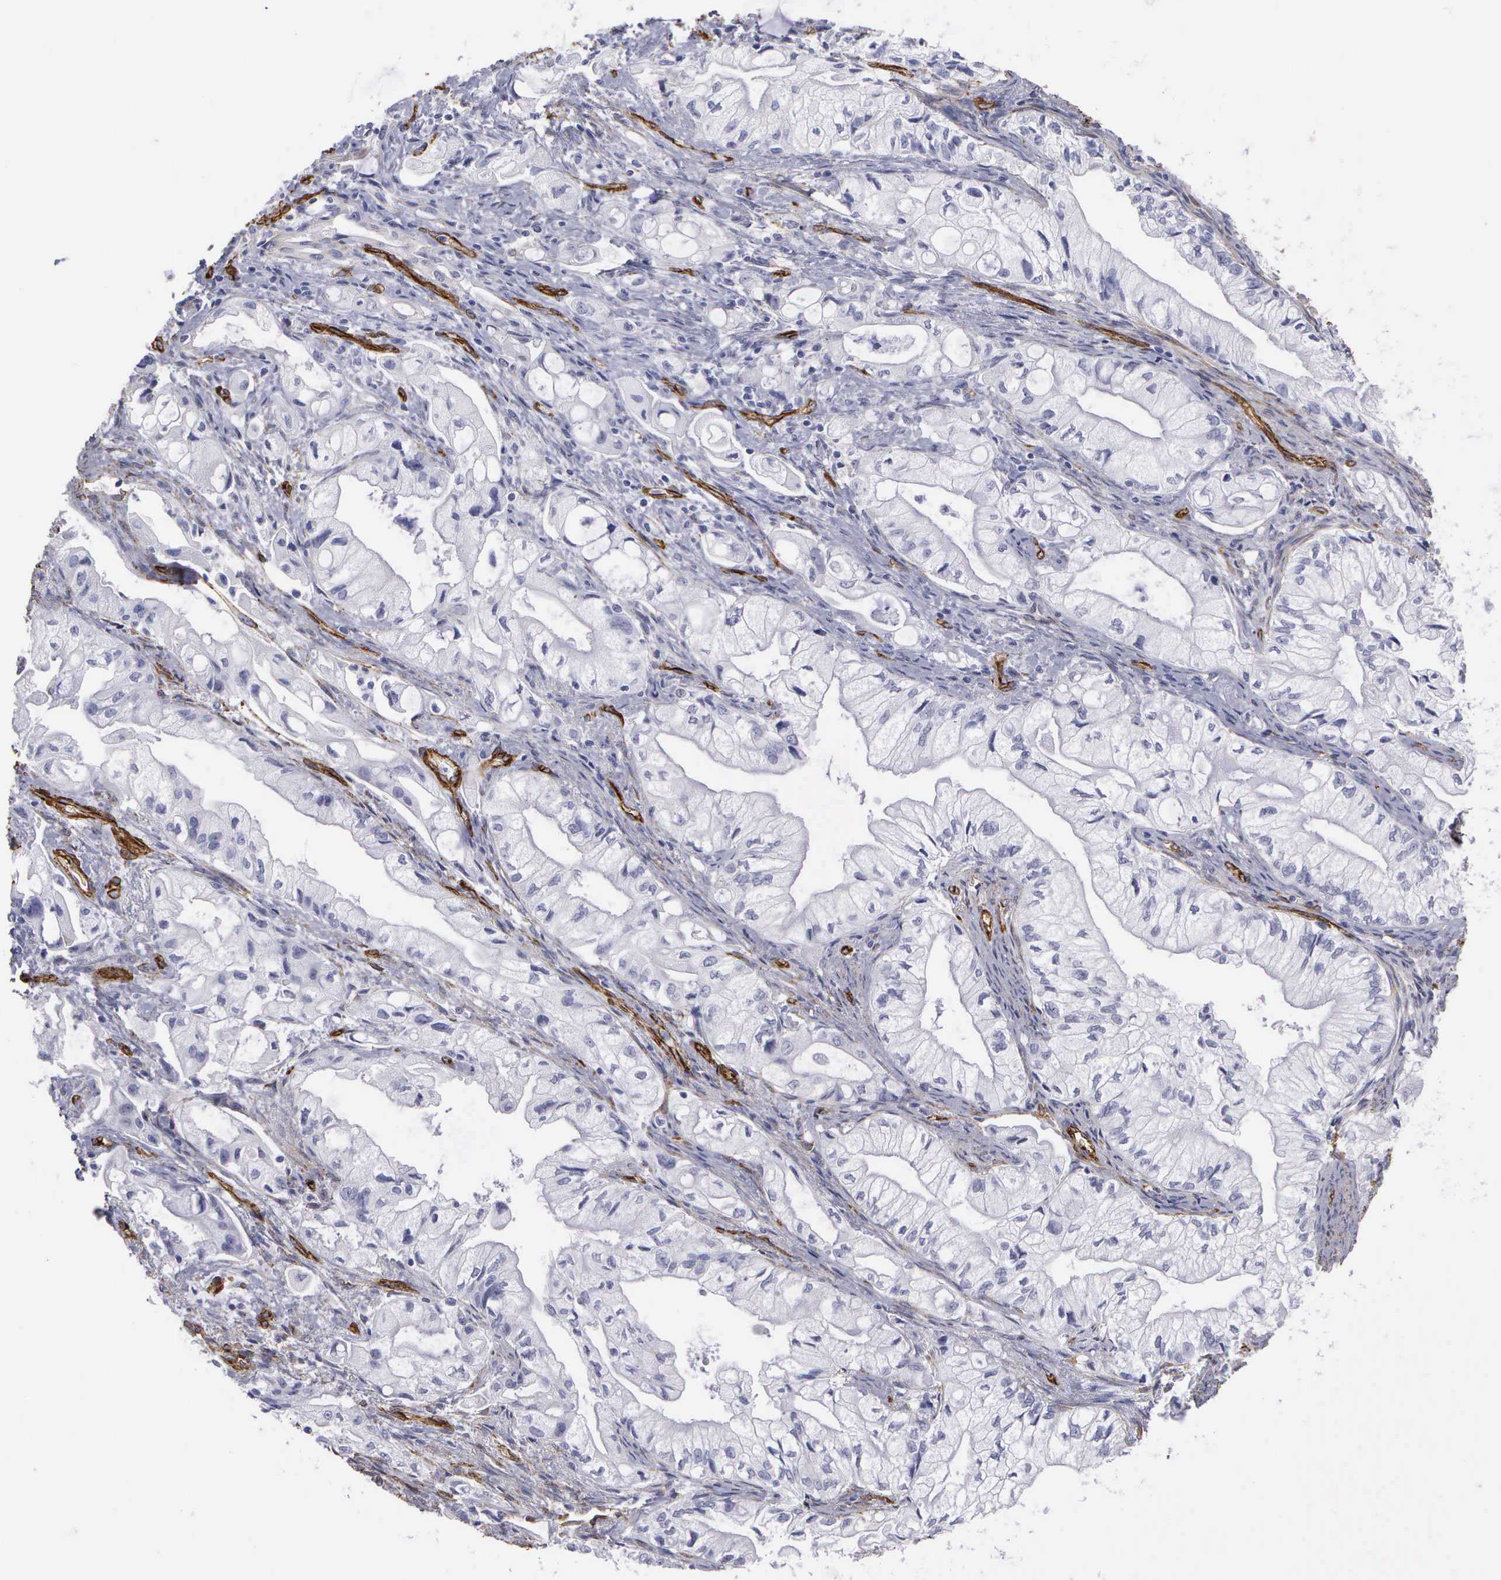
{"staining": {"intensity": "negative", "quantity": "none", "location": "none"}, "tissue": "pancreatic cancer", "cell_type": "Tumor cells", "image_type": "cancer", "snomed": [{"axis": "morphology", "description": "Adenocarcinoma, NOS"}, {"axis": "topography", "description": "Pancreas"}], "caption": "IHC histopathology image of human pancreatic adenocarcinoma stained for a protein (brown), which displays no staining in tumor cells.", "gene": "MAGEB10", "patient": {"sex": "male", "age": 79}}